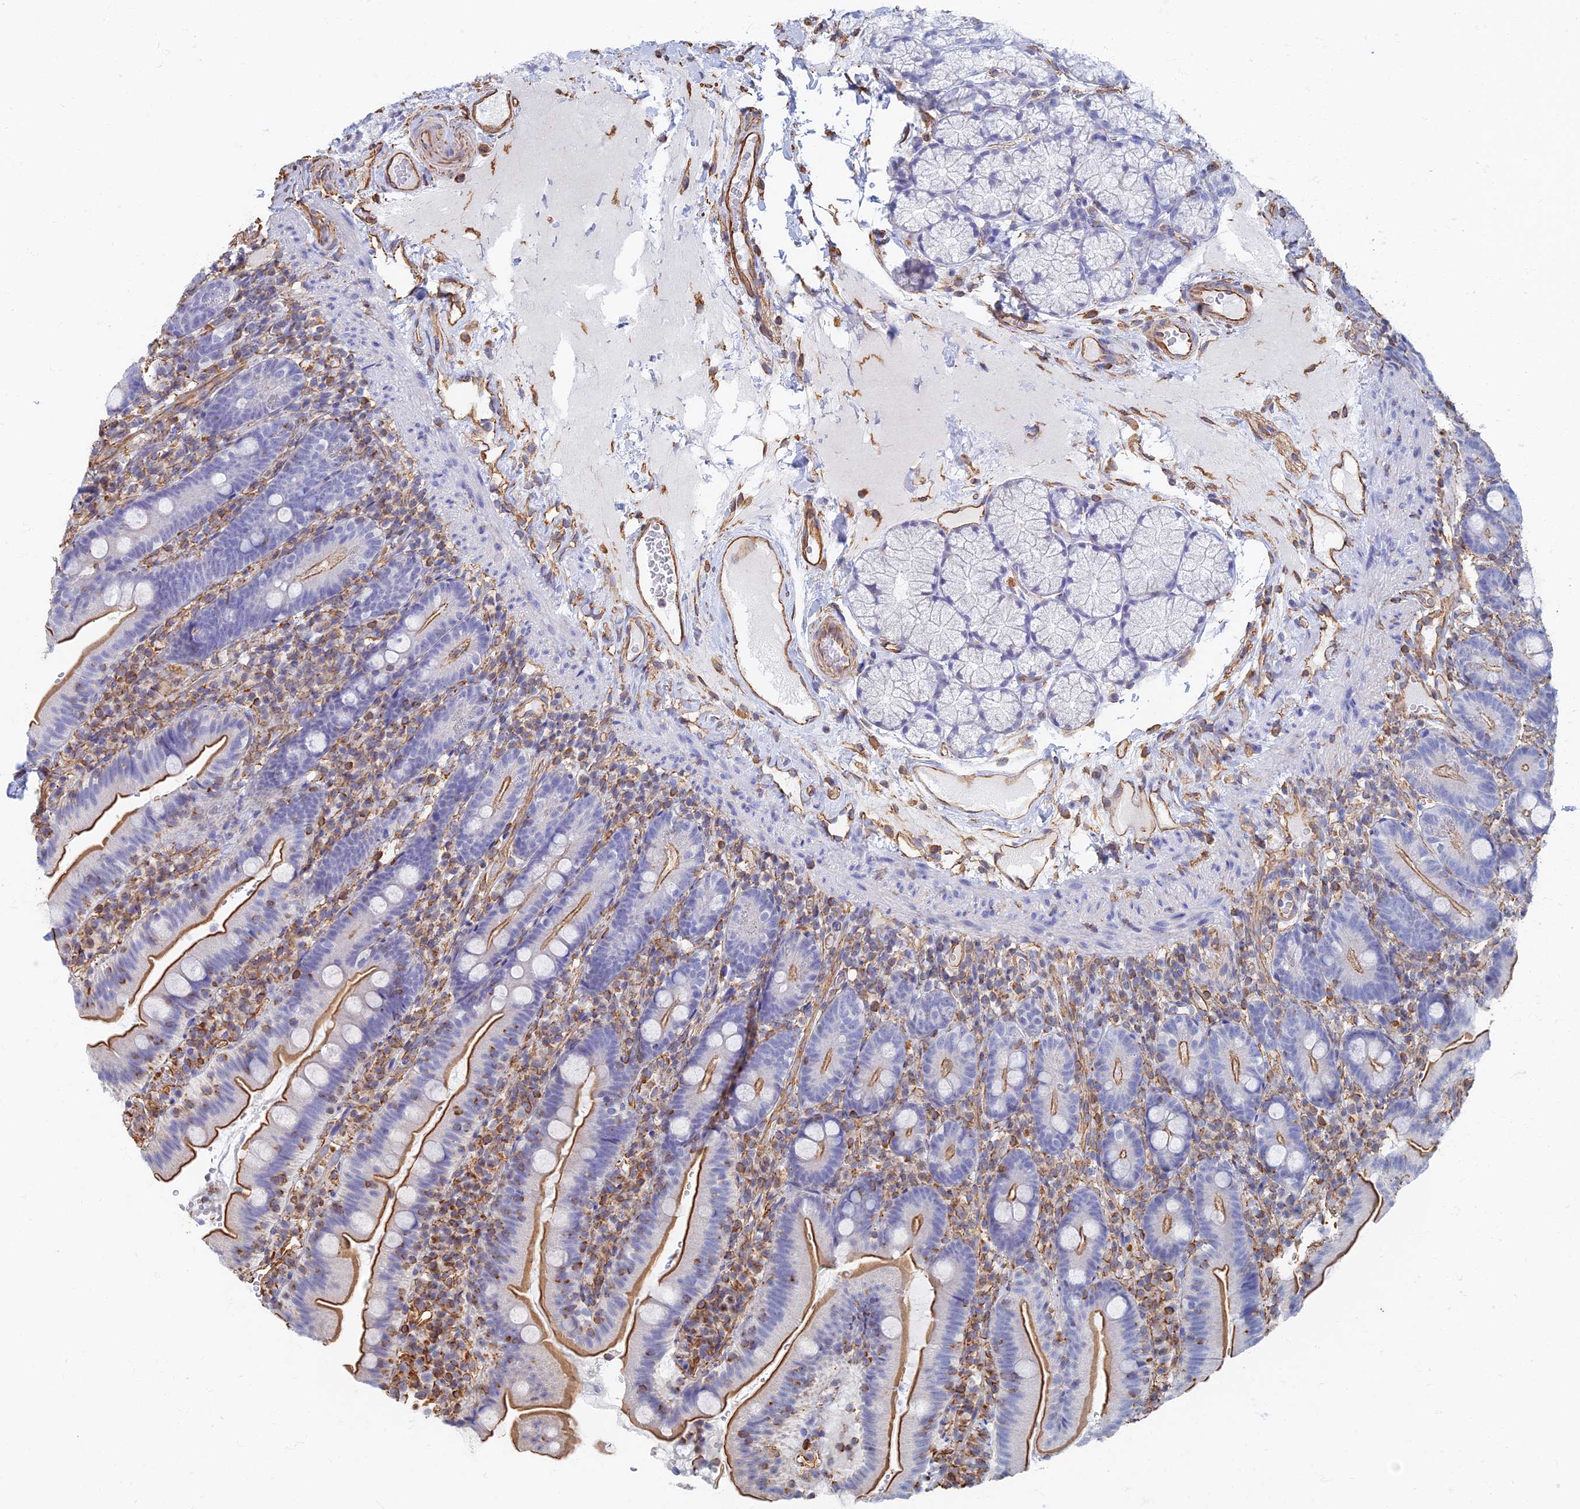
{"staining": {"intensity": "moderate", "quantity": "25%-75%", "location": "cytoplasmic/membranous"}, "tissue": "duodenum", "cell_type": "Glandular cells", "image_type": "normal", "snomed": [{"axis": "morphology", "description": "Normal tissue, NOS"}, {"axis": "topography", "description": "Duodenum"}], "caption": "DAB (3,3'-diaminobenzidine) immunohistochemical staining of unremarkable duodenum demonstrates moderate cytoplasmic/membranous protein staining in about 25%-75% of glandular cells.", "gene": "RMC1", "patient": {"sex": "female", "age": 67}}